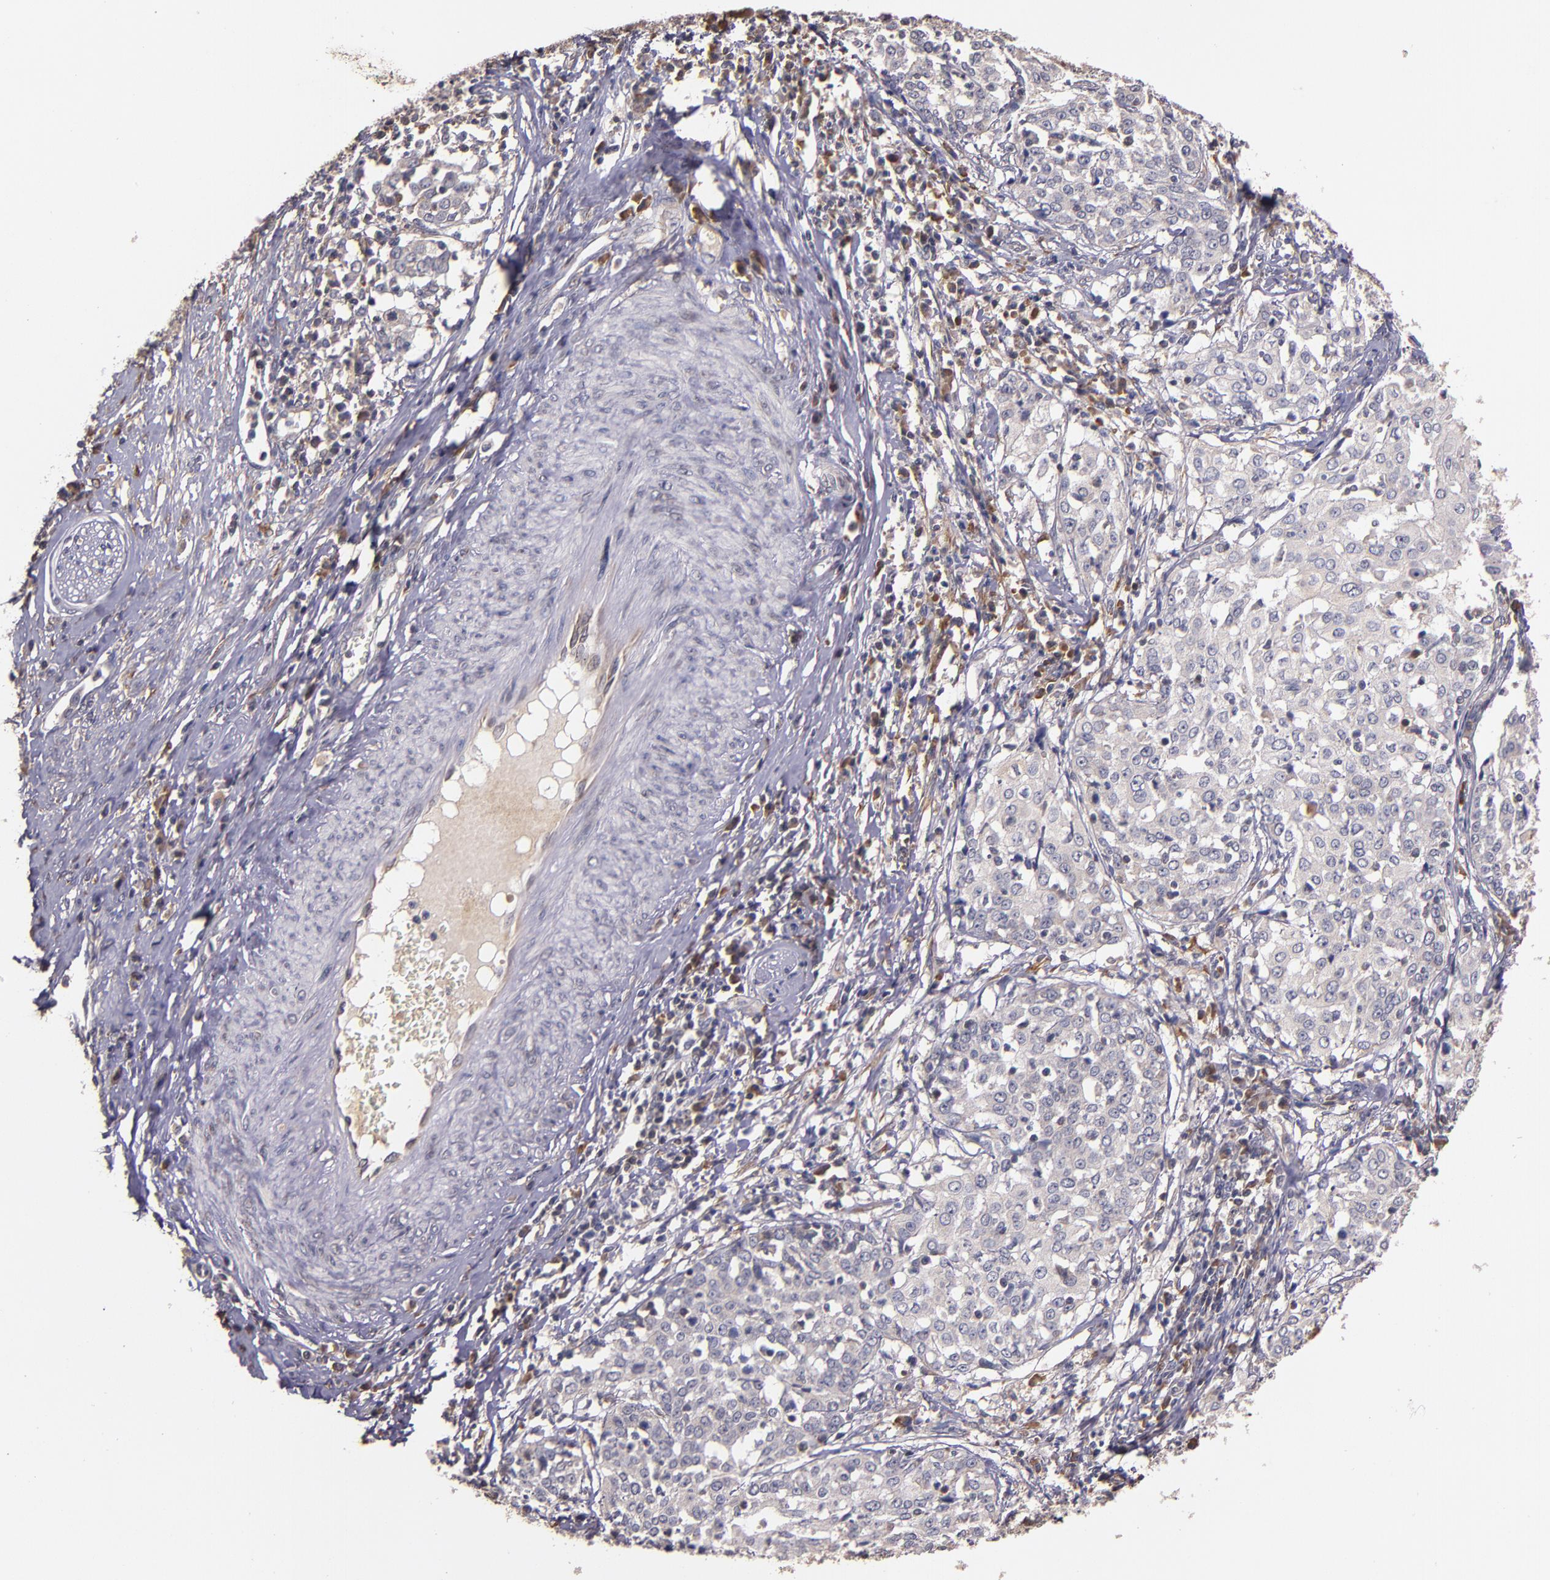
{"staining": {"intensity": "weak", "quantity": ">75%", "location": "cytoplasmic/membranous"}, "tissue": "cervical cancer", "cell_type": "Tumor cells", "image_type": "cancer", "snomed": [{"axis": "morphology", "description": "Squamous cell carcinoma, NOS"}, {"axis": "topography", "description": "Cervix"}], "caption": "Protein staining by immunohistochemistry (IHC) demonstrates weak cytoplasmic/membranous expression in approximately >75% of tumor cells in cervical squamous cell carcinoma.", "gene": "PRAF2", "patient": {"sex": "female", "age": 39}}